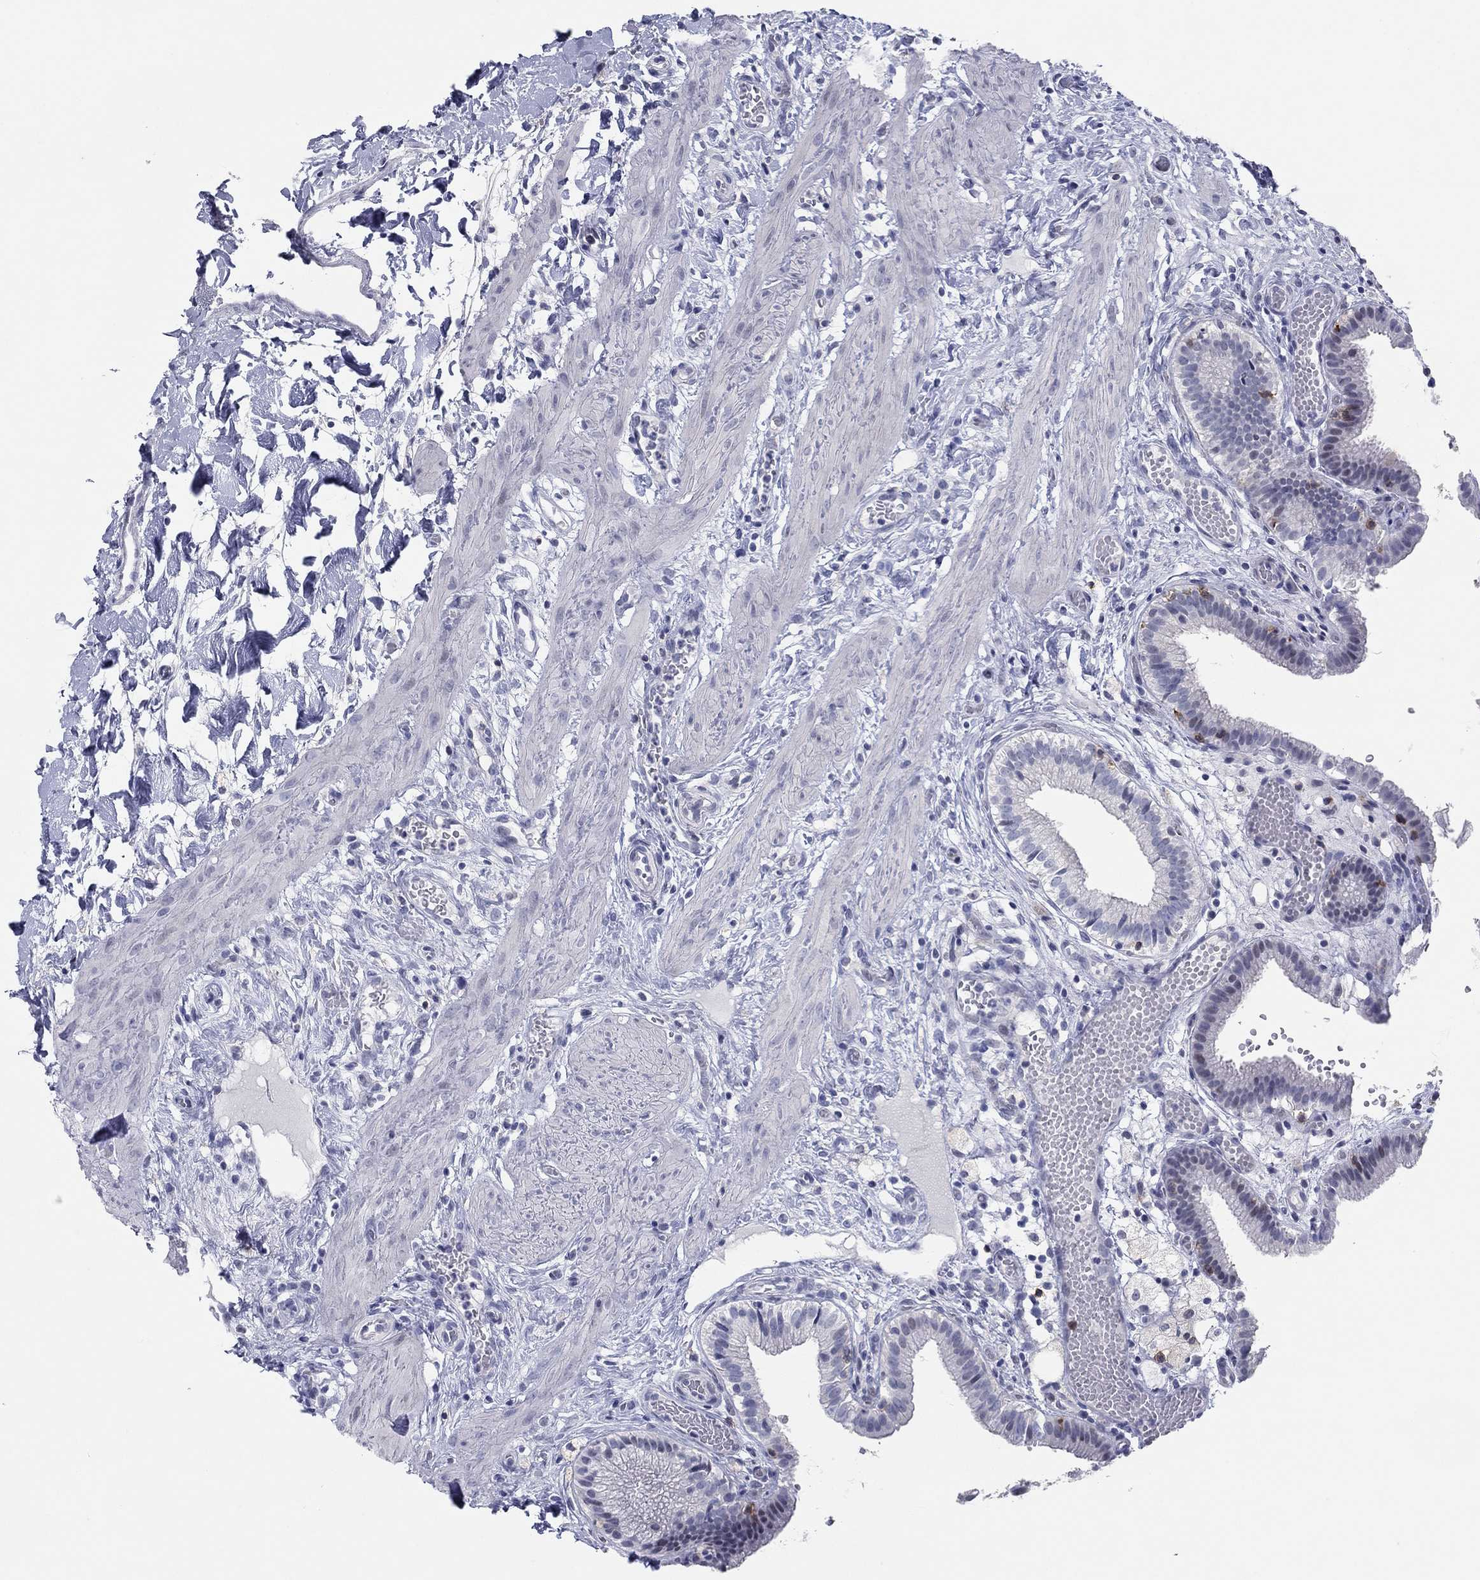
{"staining": {"intensity": "negative", "quantity": "none", "location": "none"}, "tissue": "gallbladder", "cell_type": "Glandular cells", "image_type": "normal", "snomed": [{"axis": "morphology", "description": "Normal tissue, NOS"}, {"axis": "topography", "description": "Gallbladder"}], "caption": "This is an immunohistochemistry (IHC) histopathology image of normal gallbladder. There is no staining in glandular cells.", "gene": "ITGAE", "patient": {"sex": "female", "age": 24}}